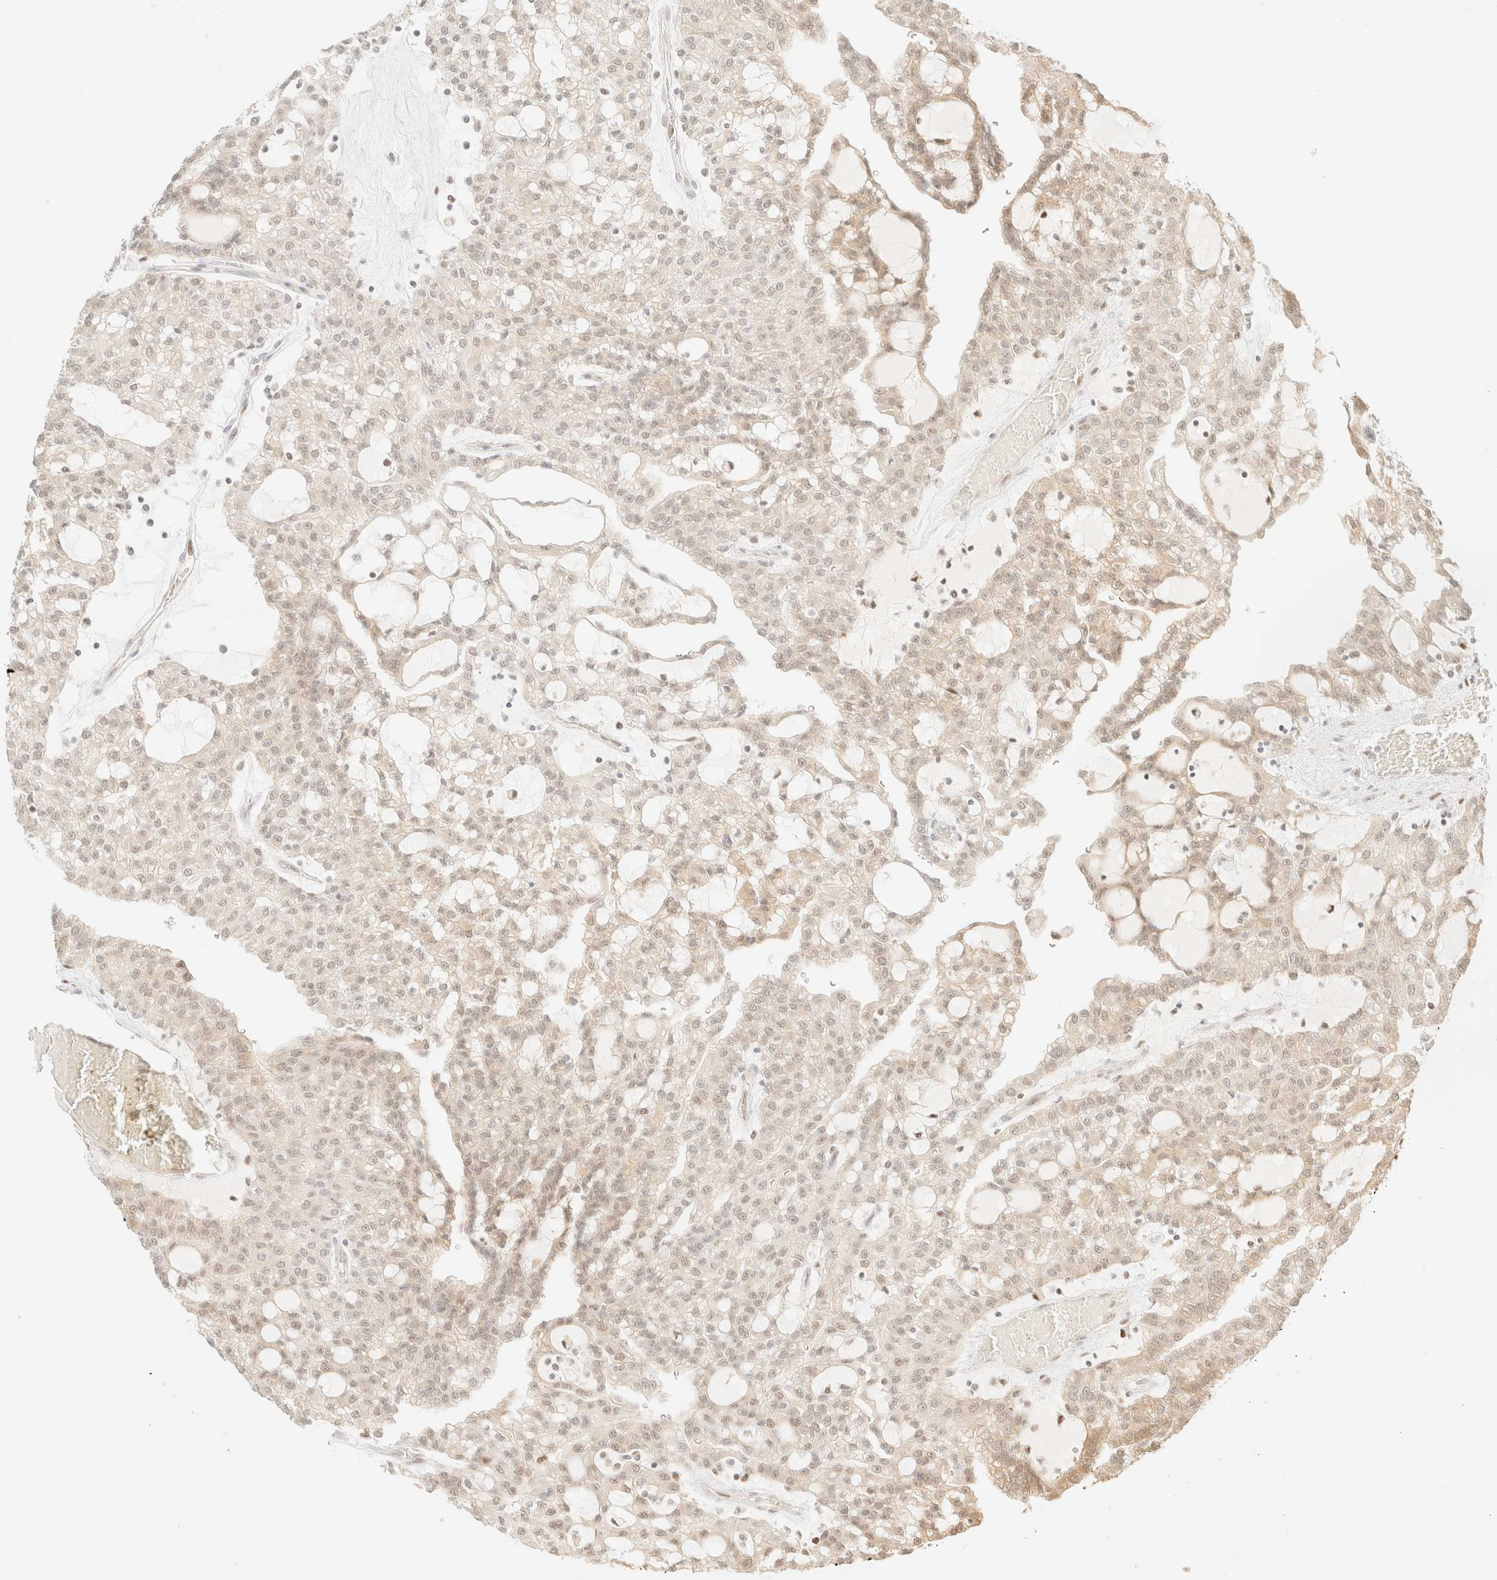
{"staining": {"intensity": "weak", "quantity": "<25%", "location": "cytoplasmic/membranous"}, "tissue": "renal cancer", "cell_type": "Tumor cells", "image_type": "cancer", "snomed": [{"axis": "morphology", "description": "Adenocarcinoma, NOS"}, {"axis": "topography", "description": "Kidney"}], "caption": "IHC of adenocarcinoma (renal) exhibits no expression in tumor cells. (DAB IHC visualized using brightfield microscopy, high magnification).", "gene": "TSR1", "patient": {"sex": "male", "age": 63}}